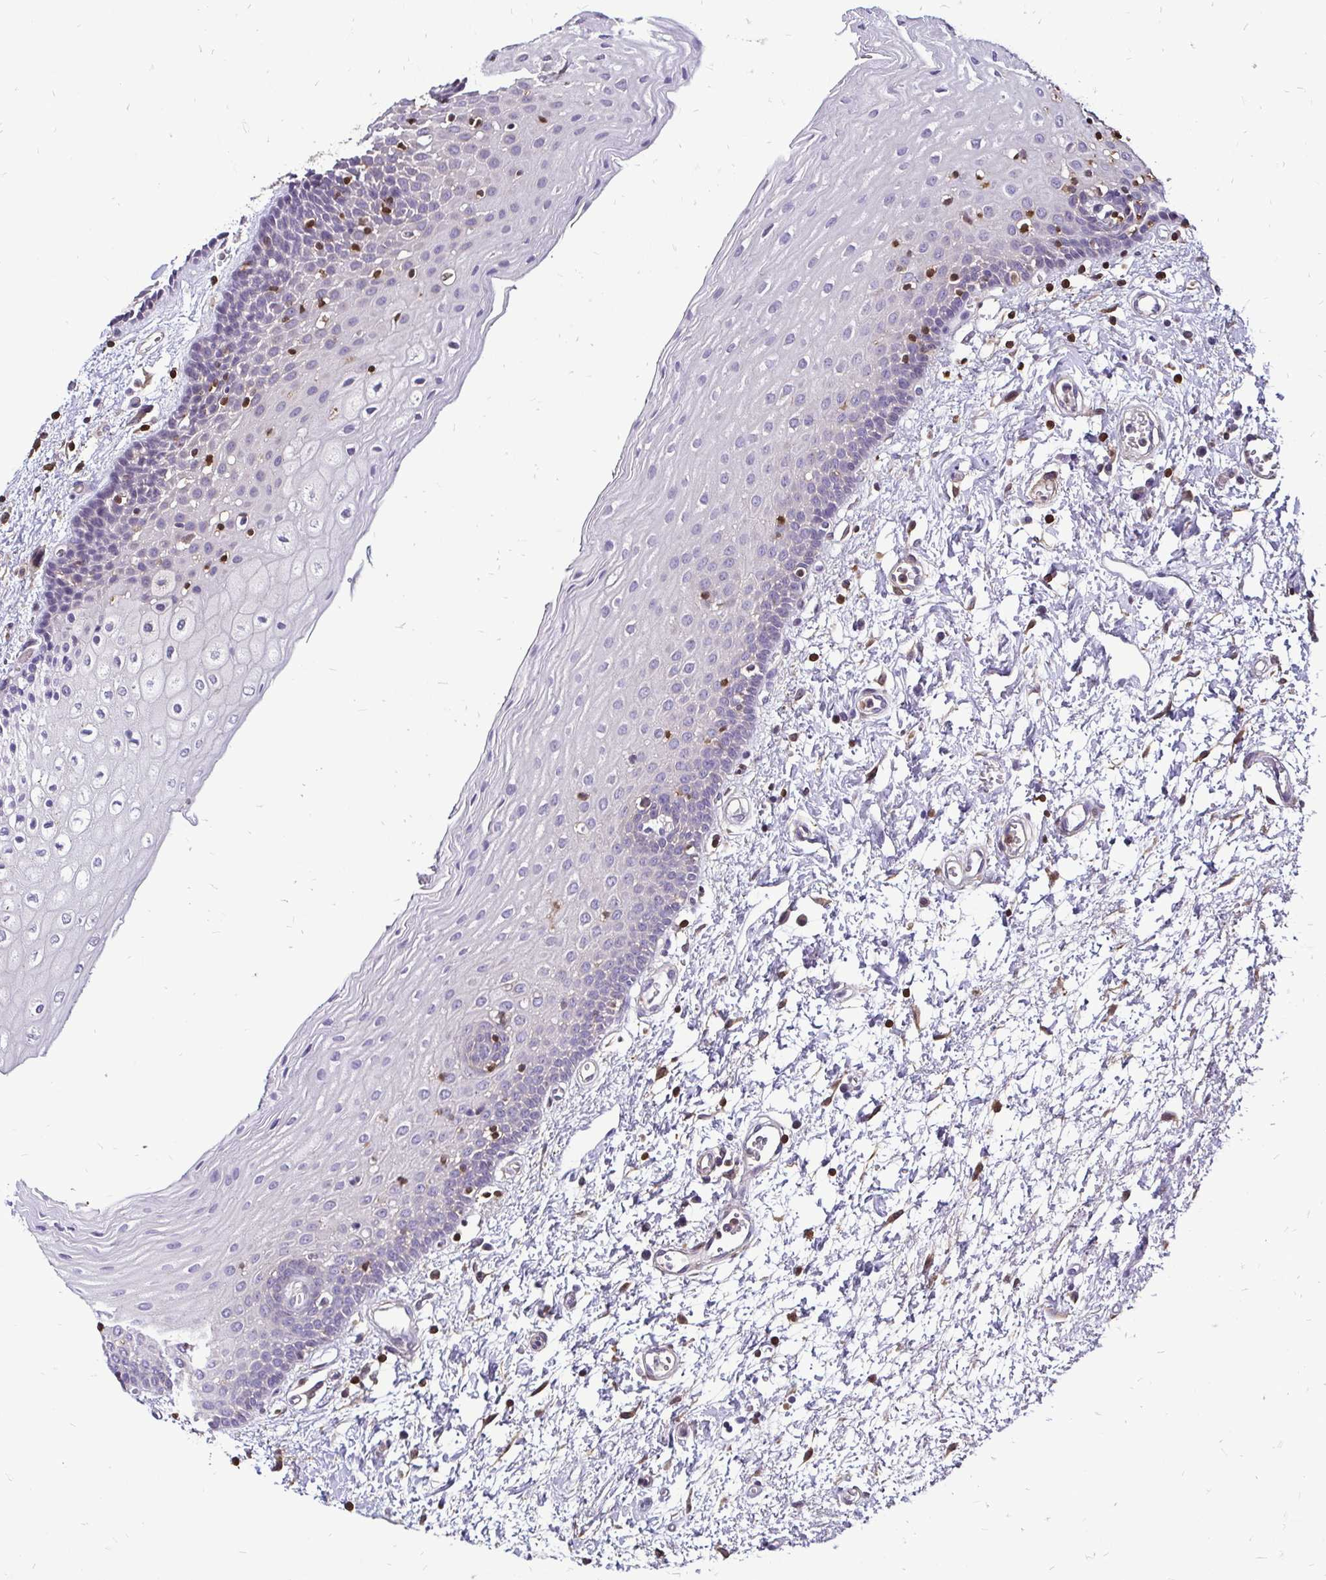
{"staining": {"intensity": "negative", "quantity": "none", "location": "none"}, "tissue": "oral mucosa", "cell_type": "Squamous epithelial cells", "image_type": "normal", "snomed": [{"axis": "morphology", "description": "Normal tissue, NOS"}, {"axis": "topography", "description": "Oral tissue"}], "caption": "There is no significant staining in squamous epithelial cells of oral mucosa. Brightfield microscopy of immunohistochemistry stained with DAB (3,3'-diaminobenzidine) (brown) and hematoxylin (blue), captured at high magnification.", "gene": "ZFP1", "patient": {"sex": "female", "age": 43}}